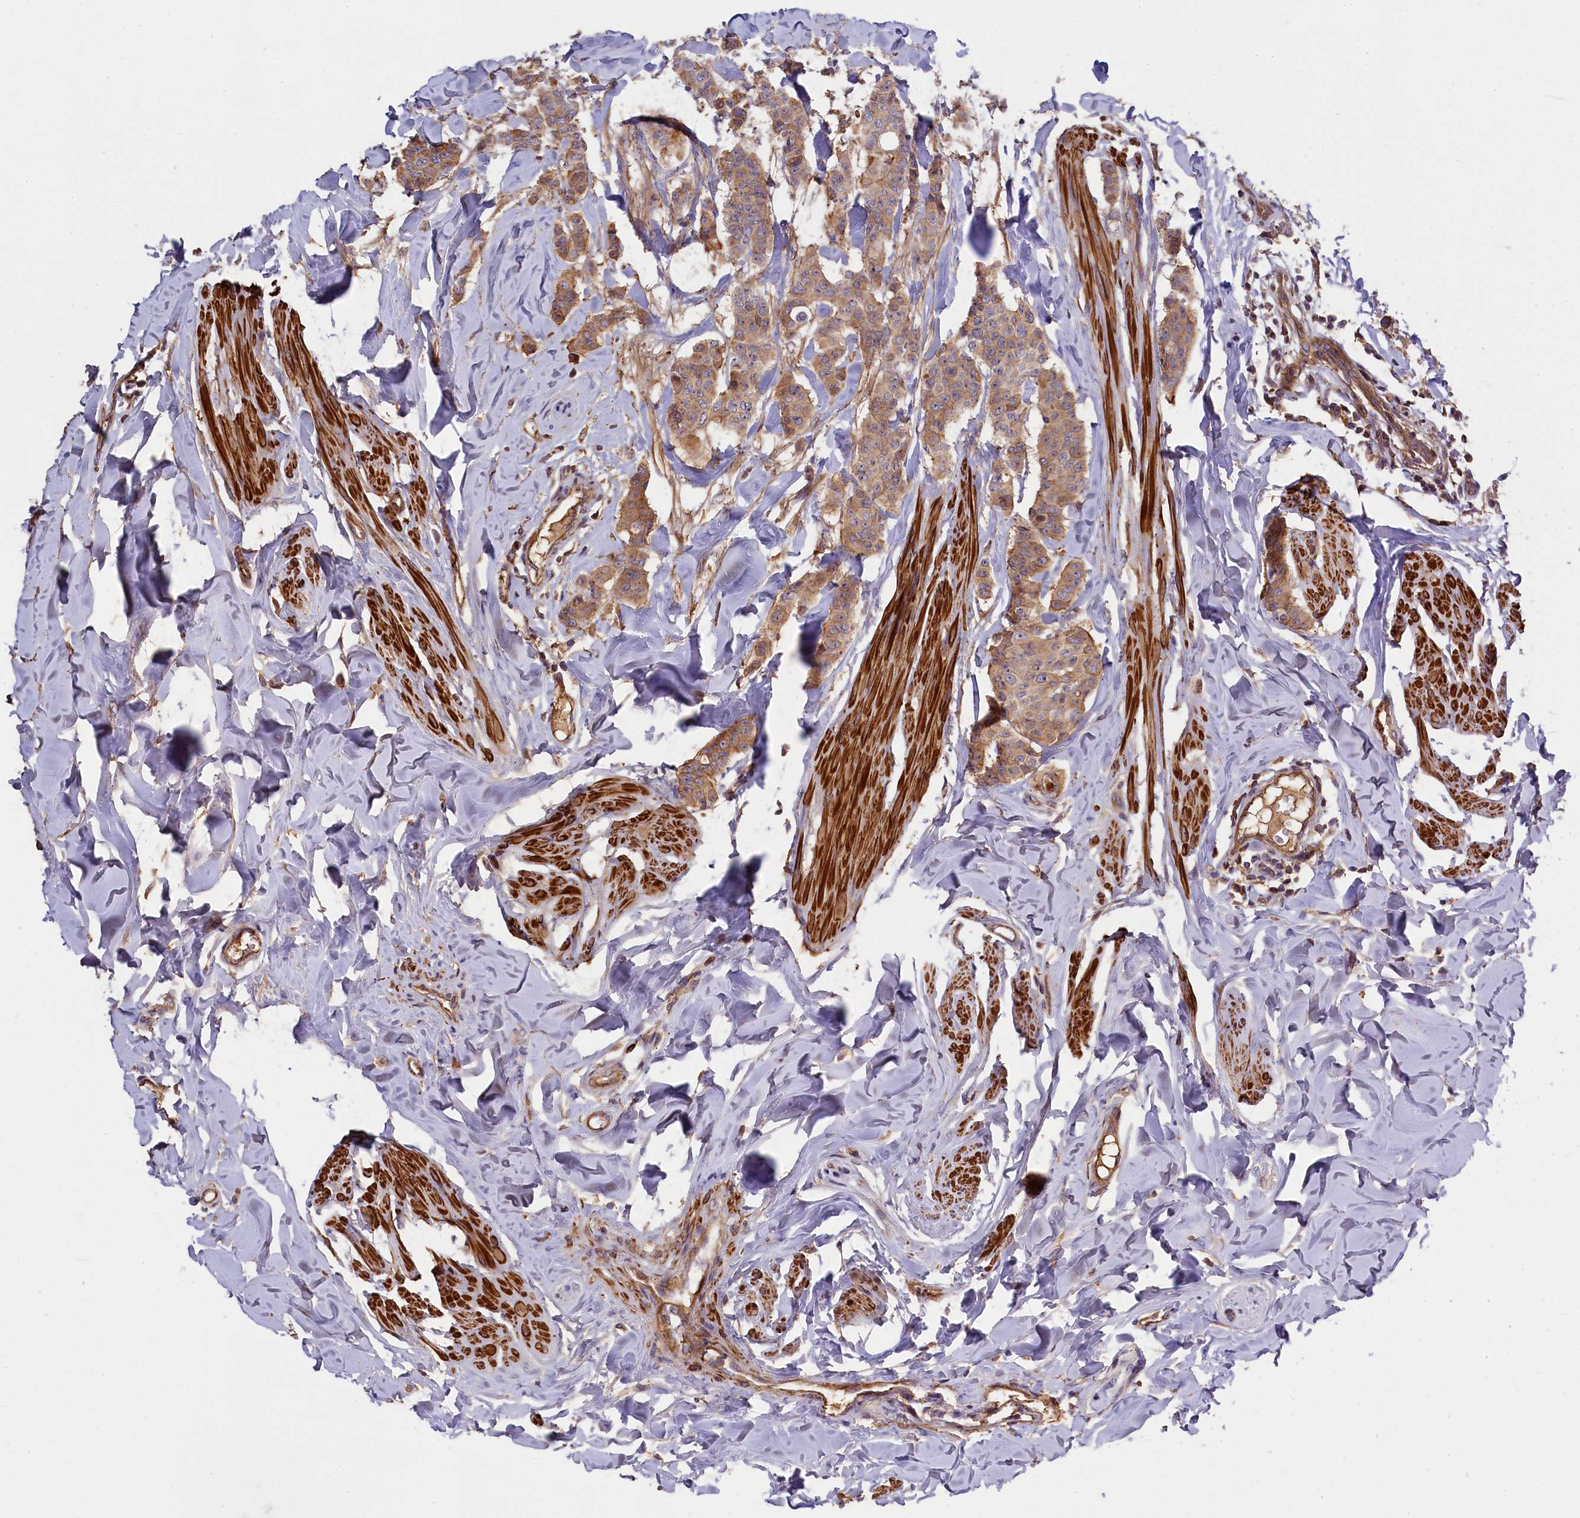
{"staining": {"intensity": "moderate", "quantity": ">75%", "location": "cytoplasmic/membranous"}, "tissue": "breast cancer", "cell_type": "Tumor cells", "image_type": "cancer", "snomed": [{"axis": "morphology", "description": "Duct carcinoma"}, {"axis": "topography", "description": "Breast"}], "caption": "The image exhibits immunohistochemical staining of breast cancer. There is moderate cytoplasmic/membranous positivity is appreciated in about >75% of tumor cells. Nuclei are stained in blue.", "gene": "FUZ", "patient": {"sex": "female", "age": 40}}